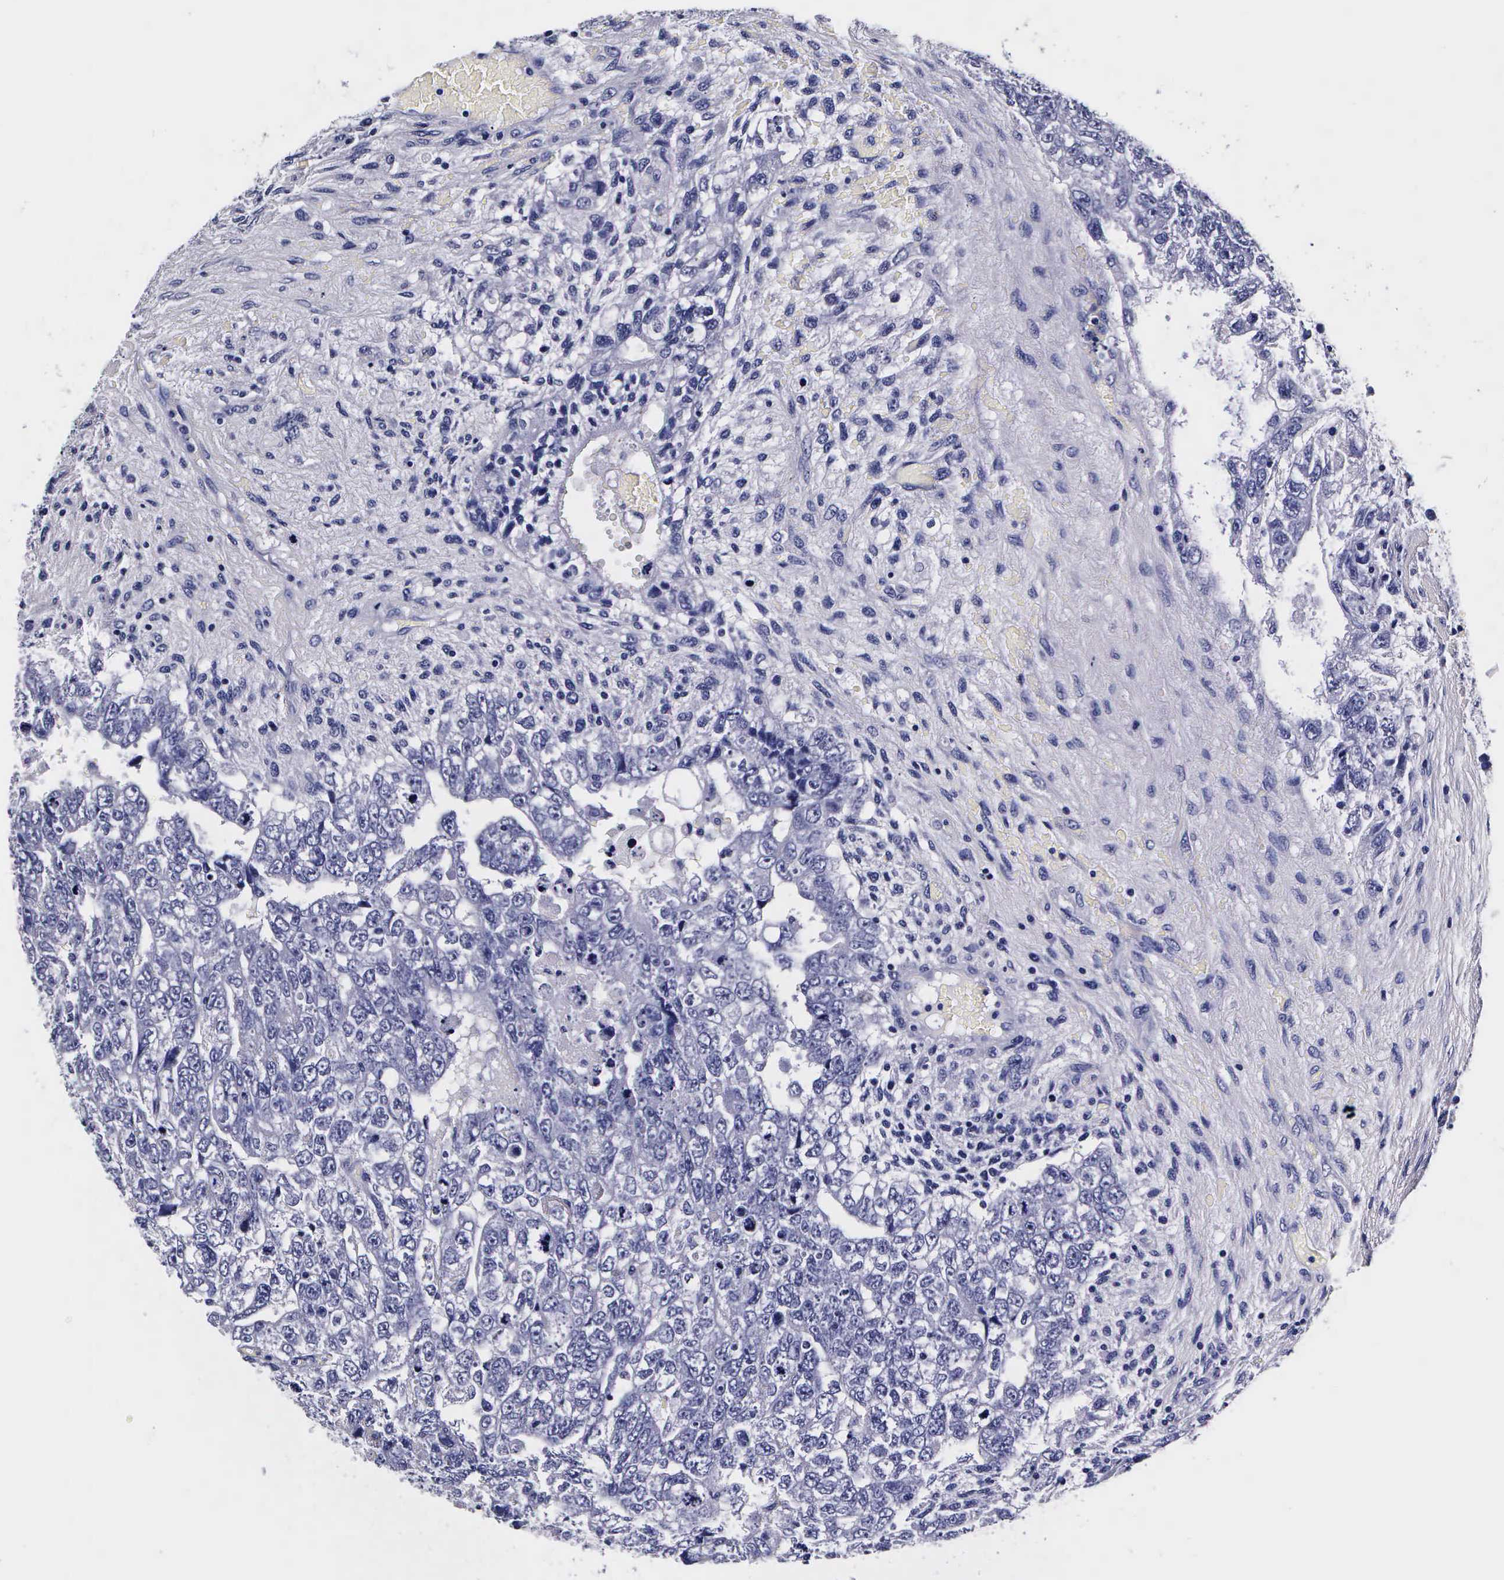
{"staining": {"intensity": "negative", "quantity": "none", "location": "none"}, "tissue": "testis cancer", "cell_type": "Tumor cells", "image_type": "cancer", "snomed": [{"axis": "morphology", "description": "Carcinoma, Embryonal, NOS"}, {"axis": "topography", "description": "Testis"}], "caption": "High power microscopy histopathology image of an immunohistochemistry (IHC) photomicrograph of testis cancer (embryonal carcinoma), revealing no significant staining in tumor cells.", "gene": "IAPP", "patient": {"sex": "male", "age": 36}}